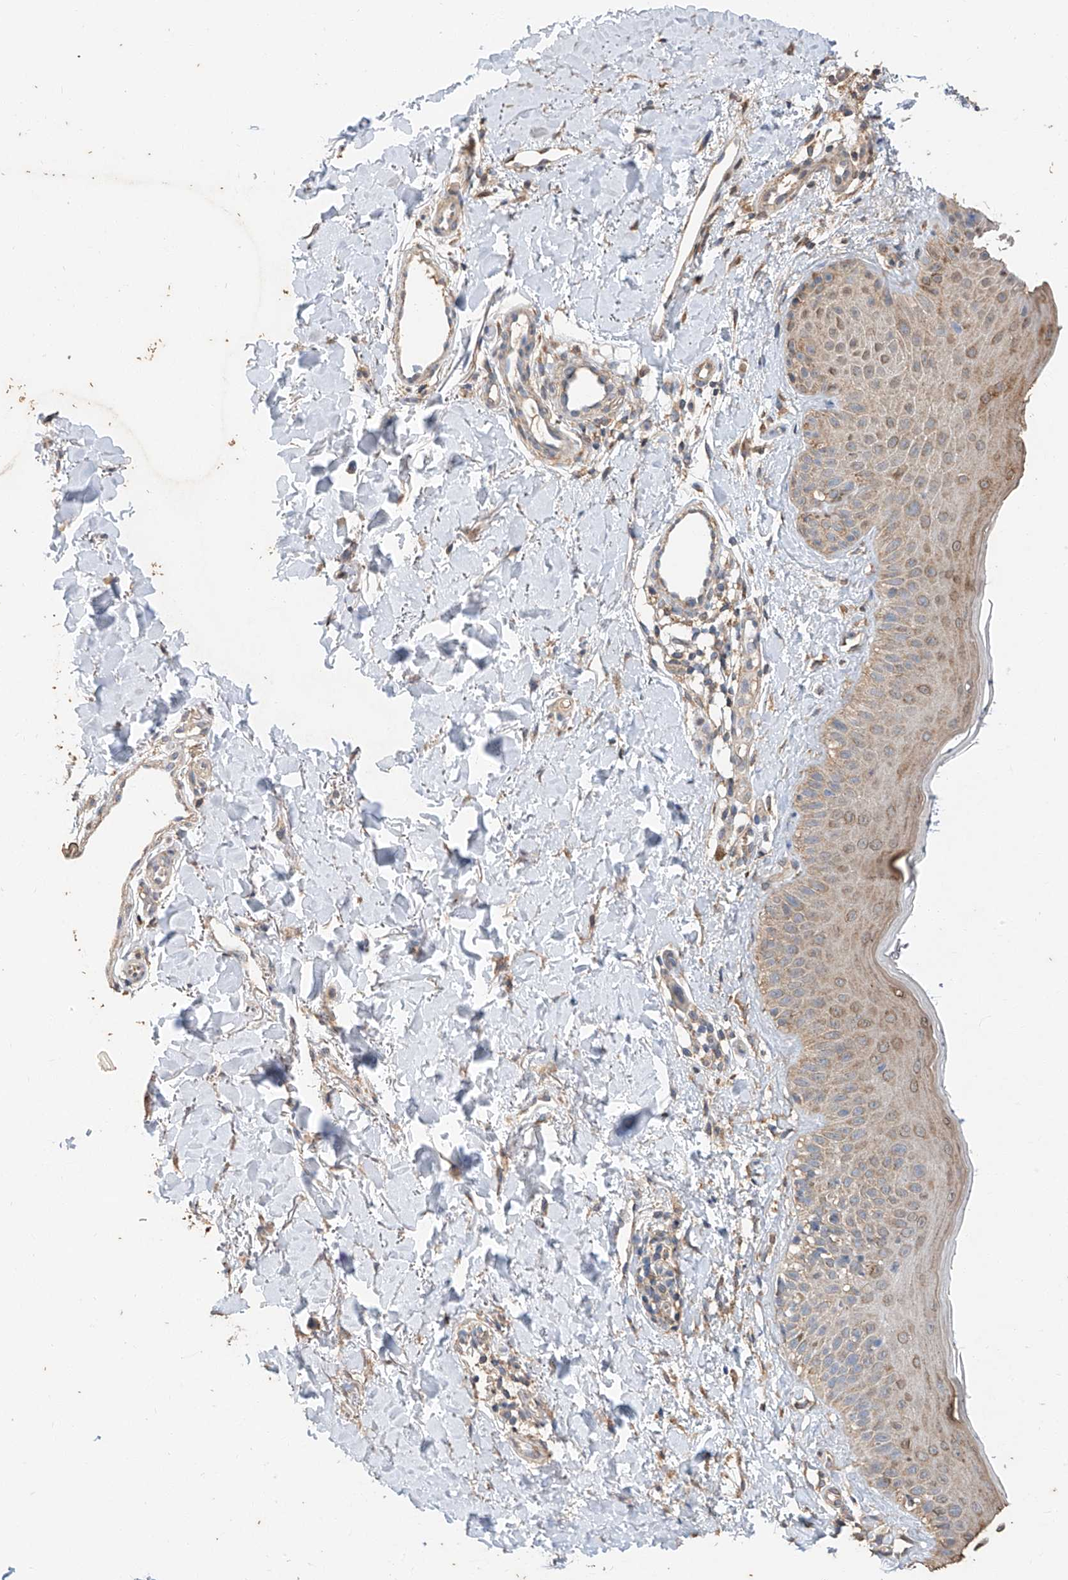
{"staining": {"intensity": "weak", "quantity": ">75%", "location": "cytoplasmic/membranous"}, "tissue": "skin", "cell_type": "Fibroblasts", "image_type": "normal", "snomed": [{"axis": "morphology", "description": "Normal tissue, NOS"}, {"axis": "topography", "description": "Skin"}], "caption": "Skin stained with a brown dye displays weak cytoplasmic/membranous positive staining in about >75% of fibroblasts.", "gene": "CERS4", "patient": {"sex": "male", "age": 52}}